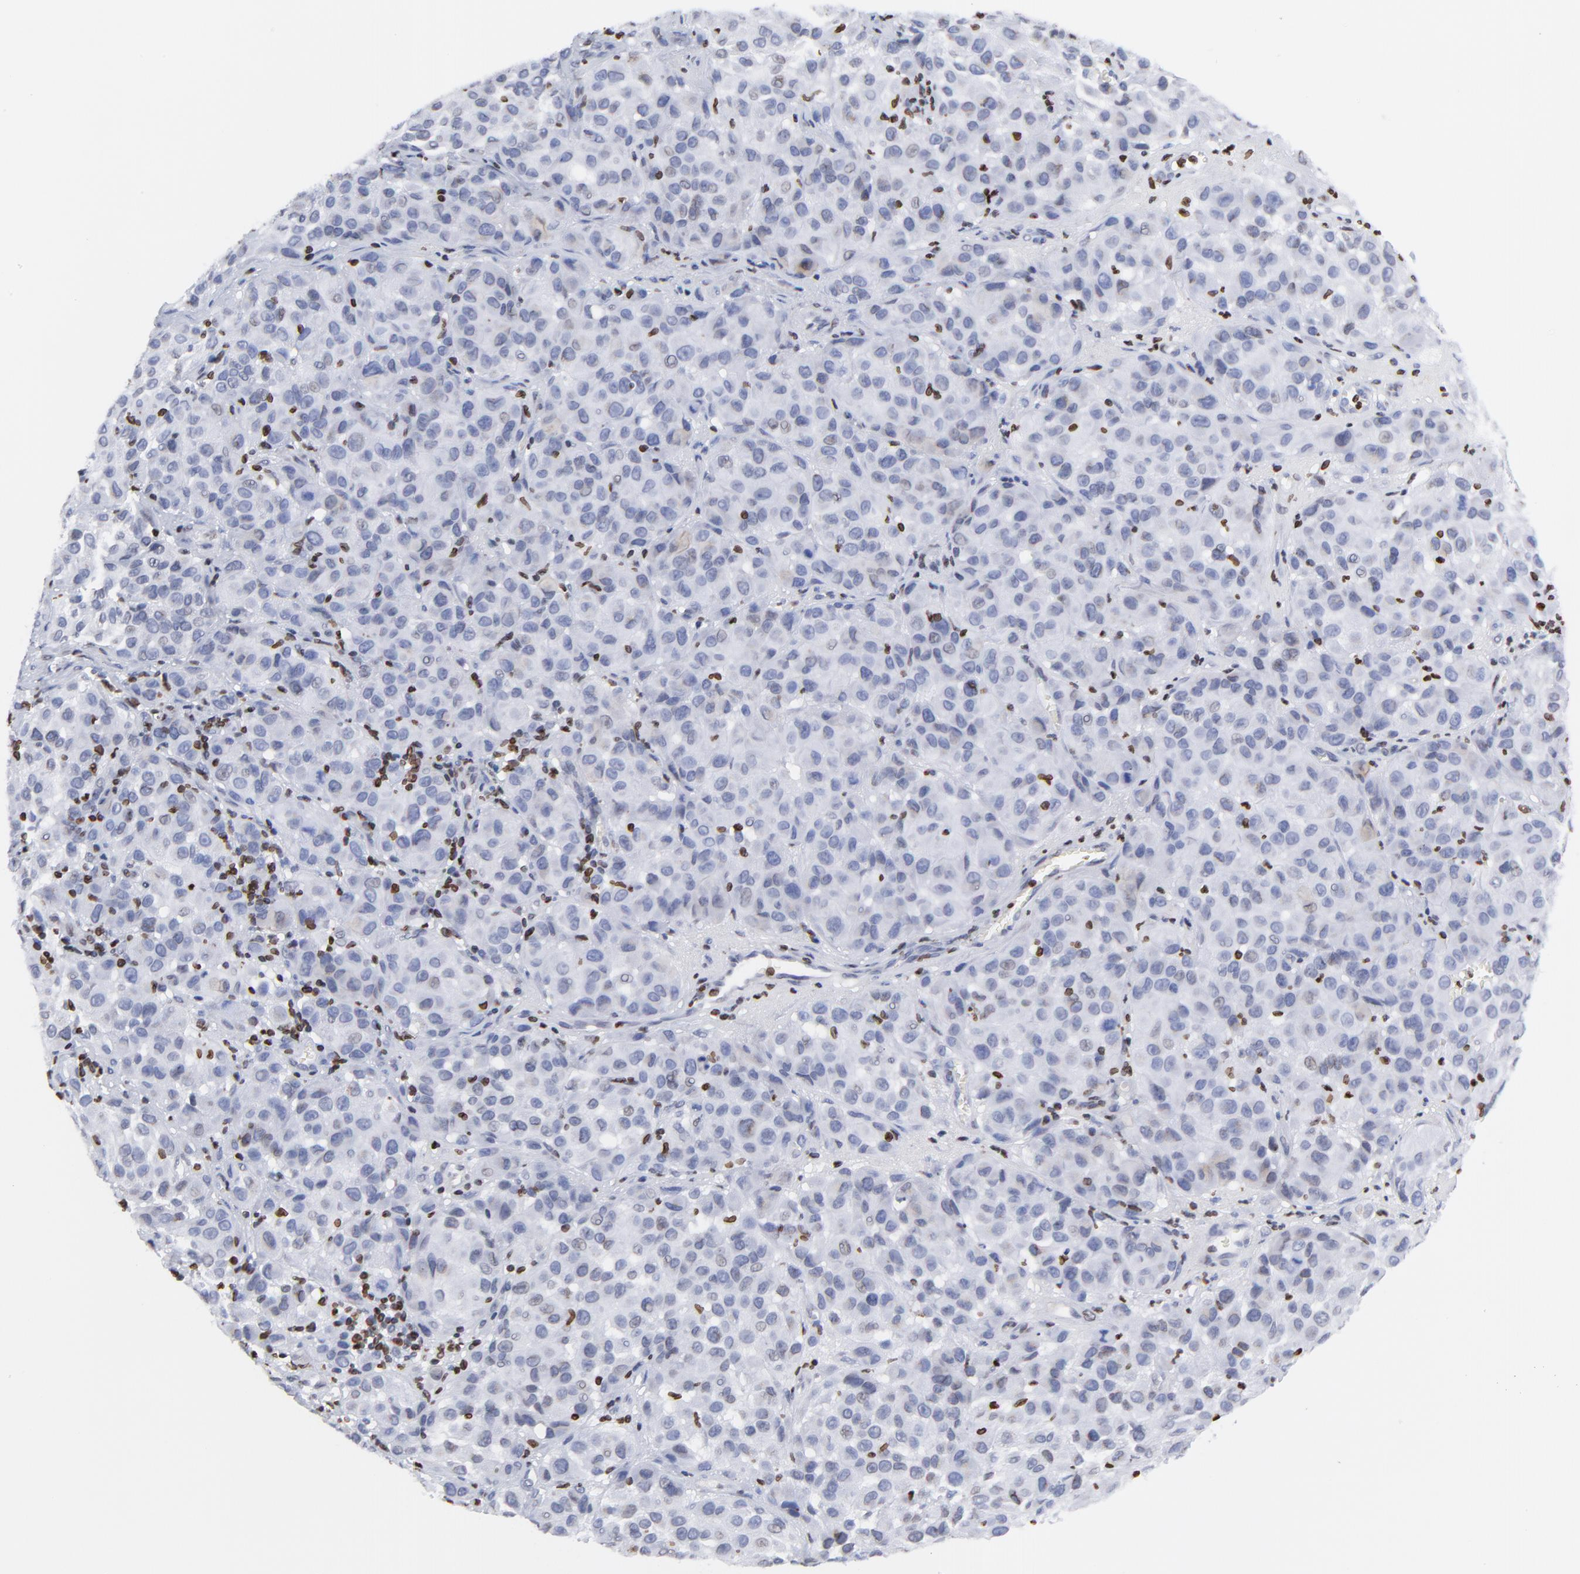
{"staining": {"intensity": "weak", "quantity": "<25%", "location": "cytoplasmic/membranous,nuclear"}, "tissue": "melanoma", "cell_type": "Tumor cells", "image_type": "cancer", "snomed": [{"axis": "morphology", "description": "Malignant melanoma, NOS"}, {"axis": "topography", "description": "Skin"}], "caption": "This is an immunohistochemistry photomicrograph of melanoma. There is no staining in tumor cells.", "gene": "THAP7", "patient": {"sex": "female", "age": 21}}